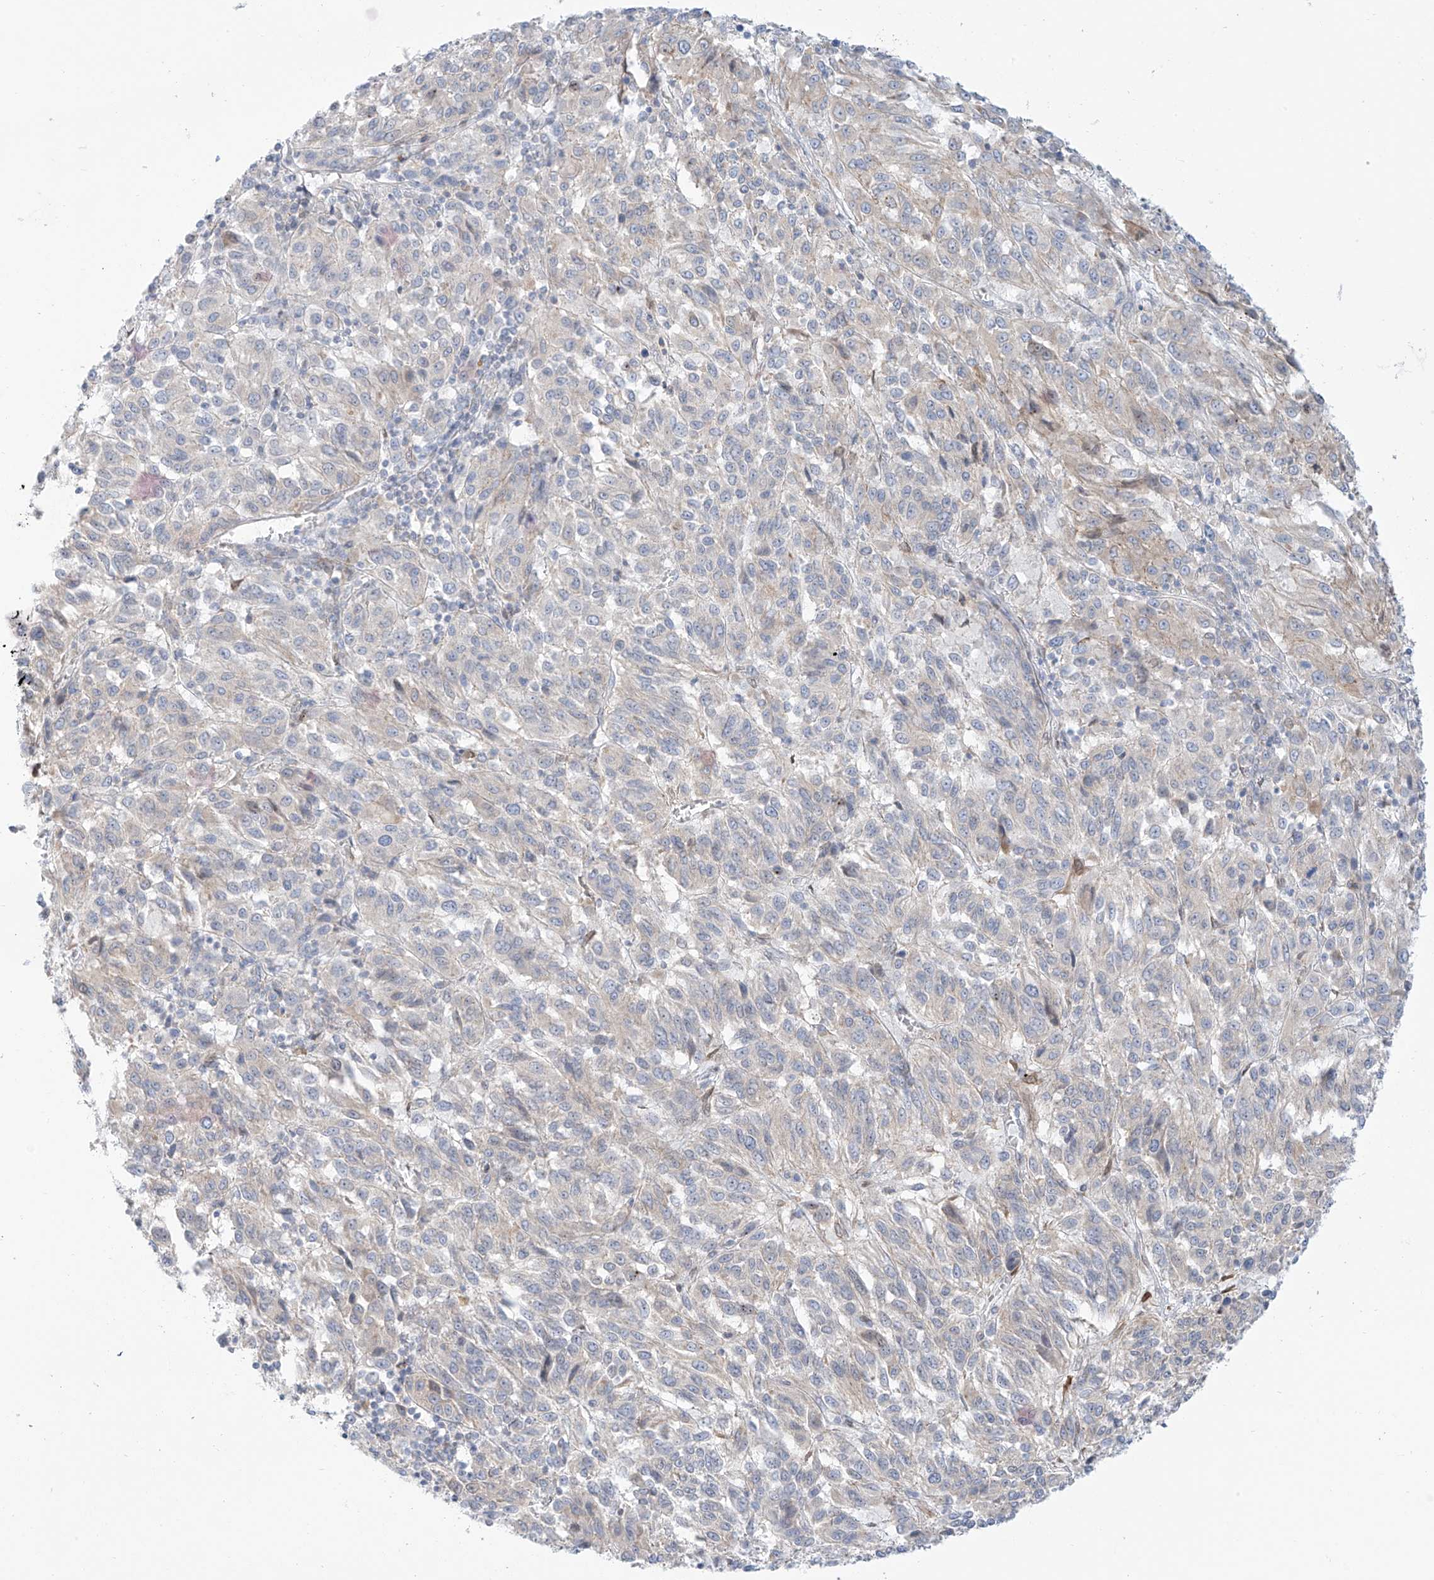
{"staining": {"intensity": "negative", "quantity": "none", "location": "none"}, "tissue": "melanoma", "cell_type": "Tumor cells", "image_type": "cancer", "snomed": [{"axis": "morphology", "description": "Malignant melanoma, Metastatic site"}, {"axis": "topography", "description": "Lung"}], "caption": "Immunohistochemical staining of malignant melanoma (metastatic site) demonstrates no significant expression in tumor cells.", "gene": "PCYOX1", "patient": {"sex": "male", "age": 64}}